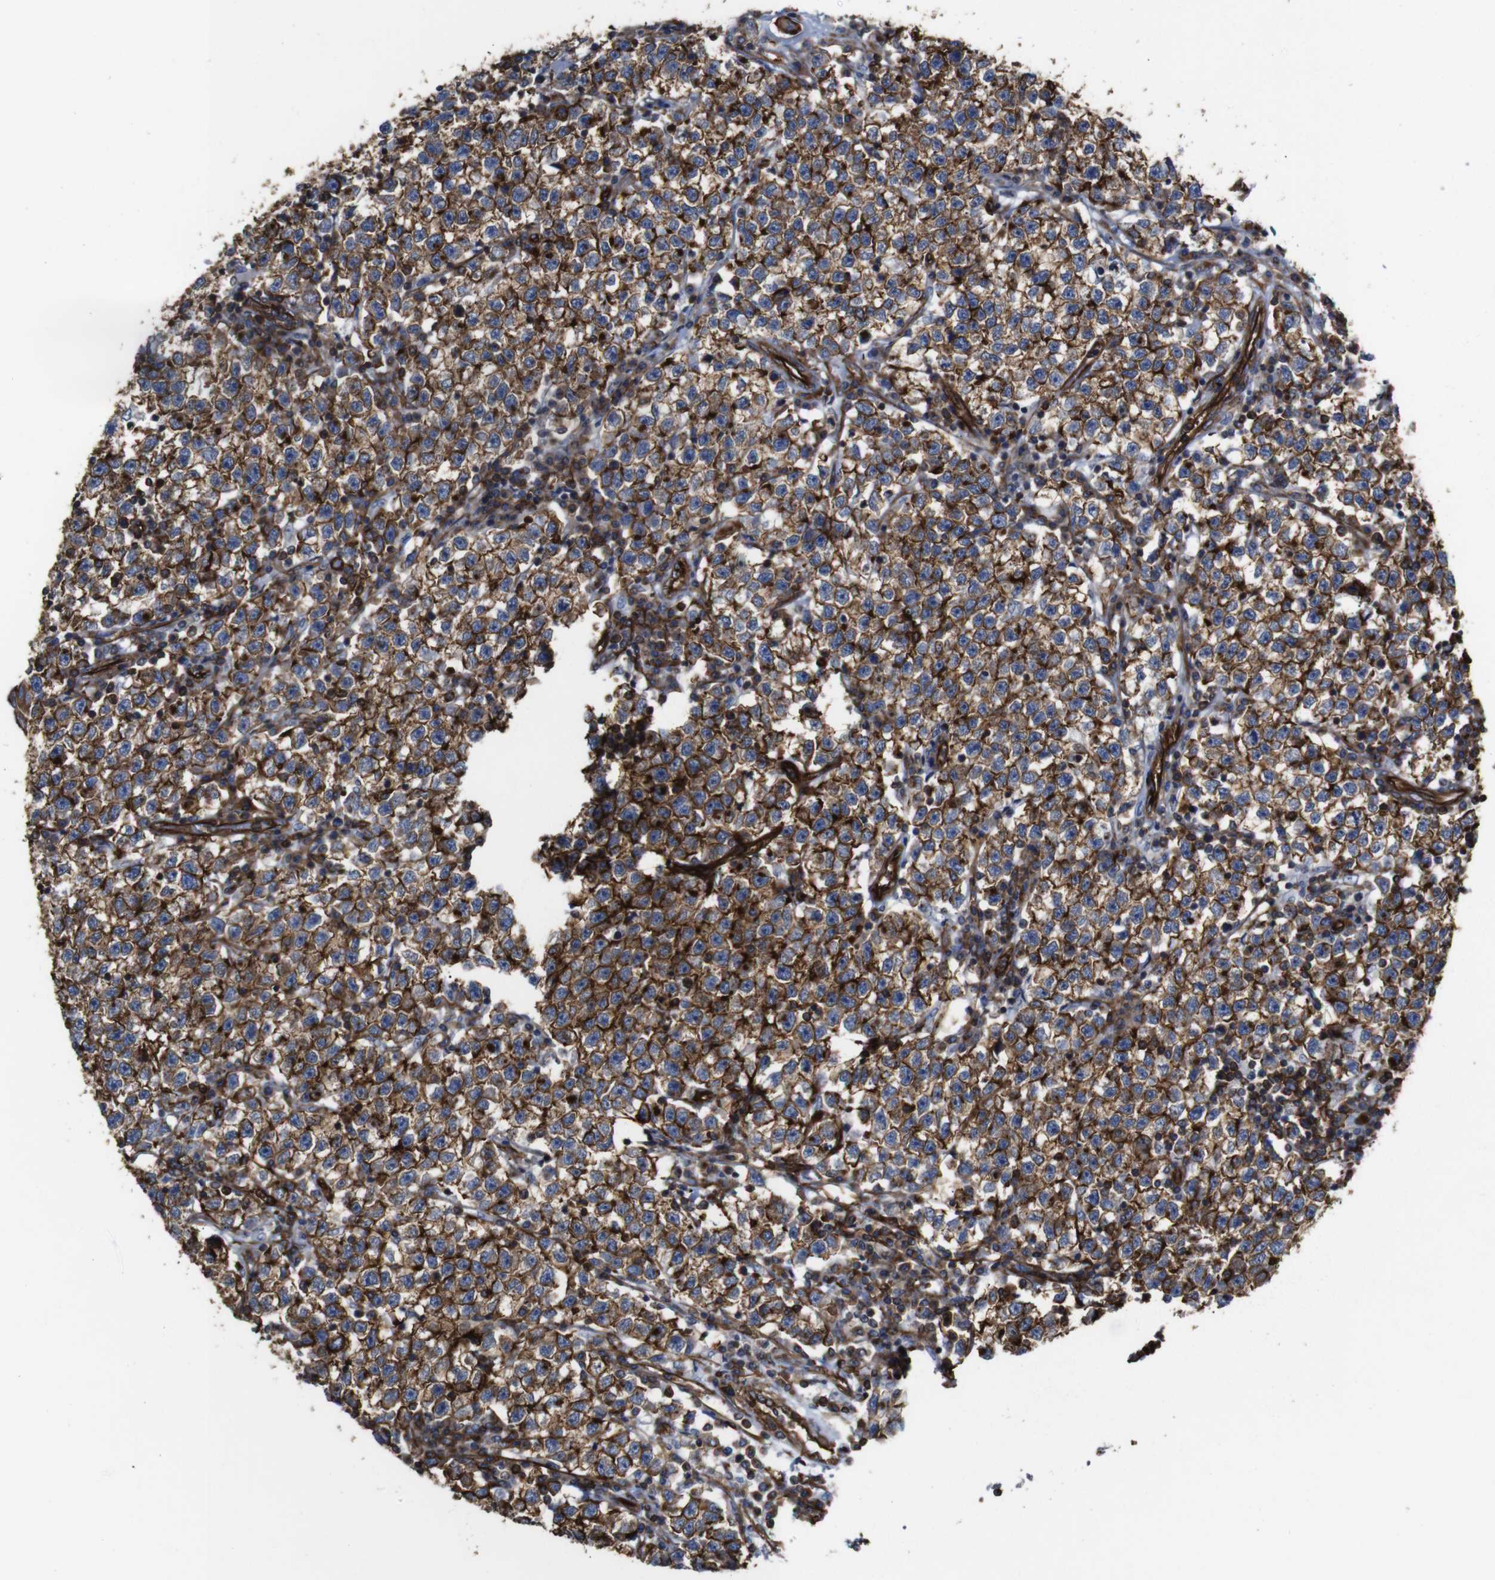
{"staining": {"intensity": "strong", "quantity": ">75%", "location": "cytoplasmic/membranous"}, "tissue": "testis cancer", "cell_type": "Tumor cells", "image_type": "cancer", "snomed": [{"axis": "morphology", "description": "Seminoma, NOS"}, {"axis": "topography", "description": "Testis"}], "caption": "Immunohistochemistry photomicrograph of testis cancer stained for a protein (brown), which reveals high levels of strong cytoplasmic/membranous positivity in approximately >75% of tumor cells.", "gene": "SPTBN1", "patient": {"sex": "male", "age": 22}}